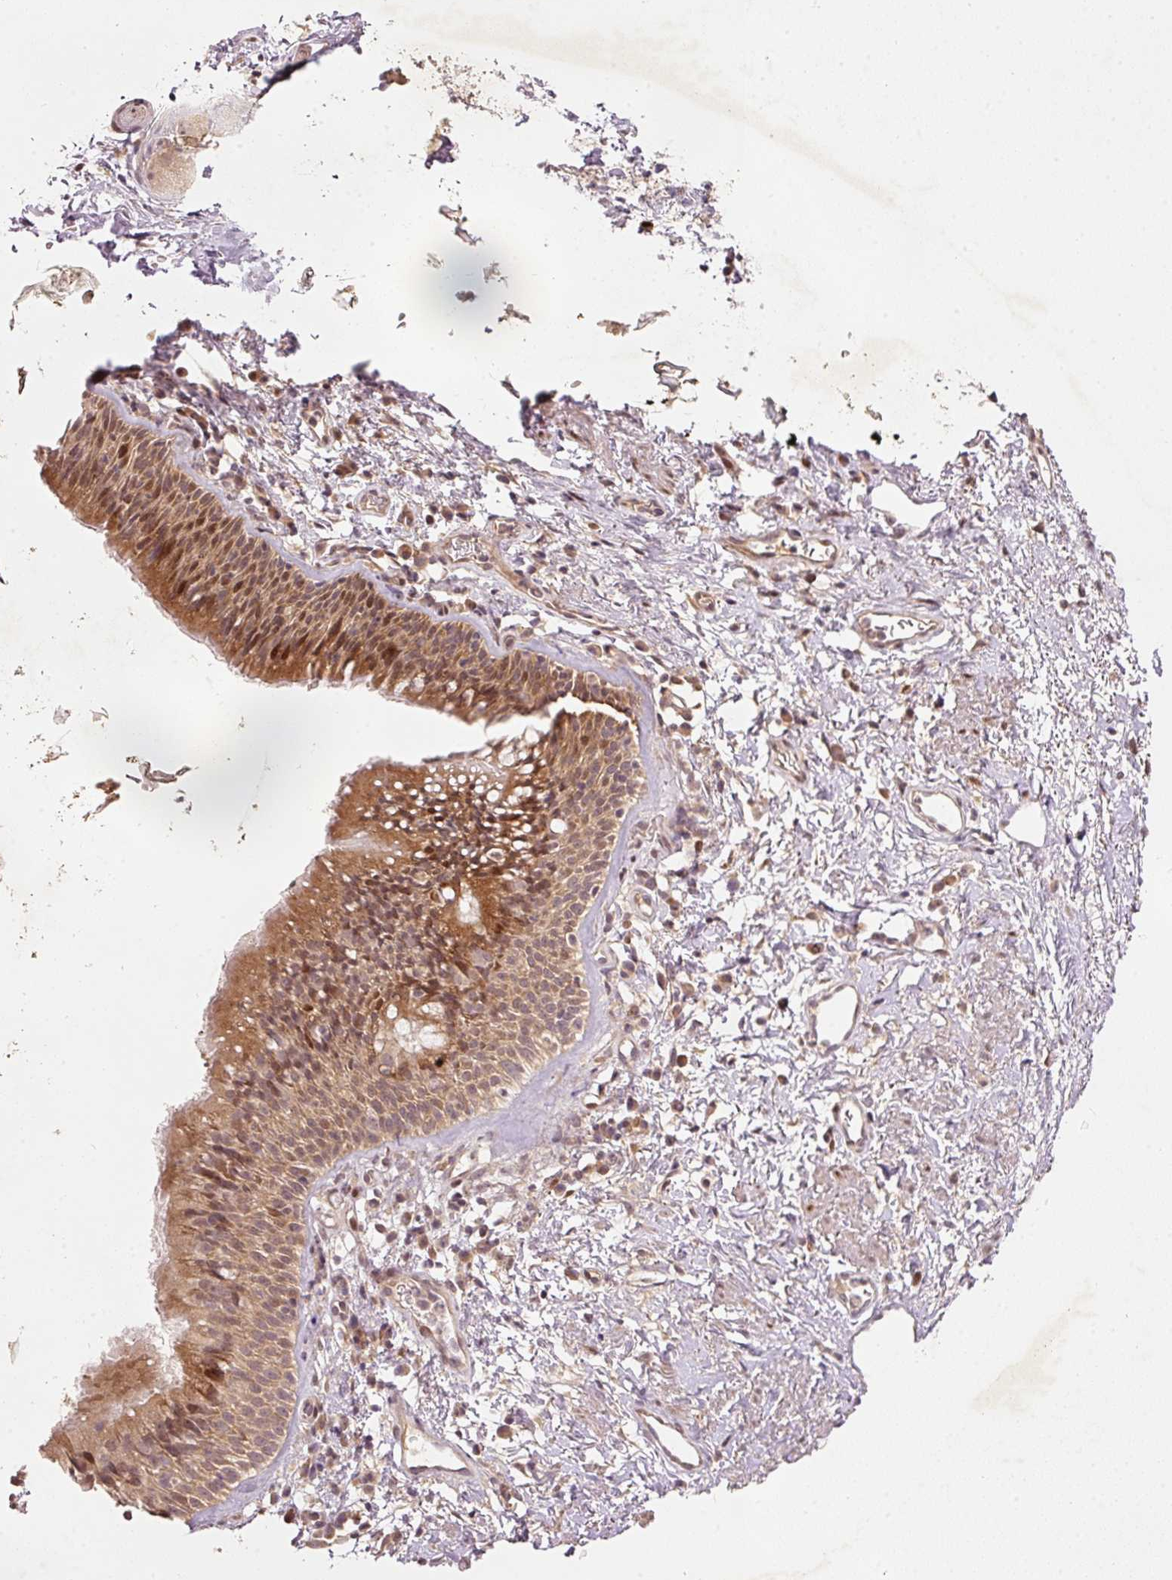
{"staining": {"intensity": "moderate", "quantity": ">75%", "location": "cytoplasmic/membranous,nuclear"}, "tissue": "nasopharynx", "cell_type": "Respiratory epithelial cells", "image_type": "normal", "snomed": [{"axis": "morphology", "description": "Normal tissue, NOS"}, {"axis": "topography", "description": "Cartilage tissue"}, {"axis": "topography", "description": "Nasopharynx"}, {"axis": "topography", "description": "Thyroid gland"}], "caption": "A high-resolution histopathology image shows immunohistochemistry (IHC) staining of unremarkable nasopharynx, which displays moderate cytoplasmic/membranous,nuclear staining in approximately >75% of respiratory epithelial cells.", "gene": "PCDHB1", "patient": {"sex": "male", "age": 63}}